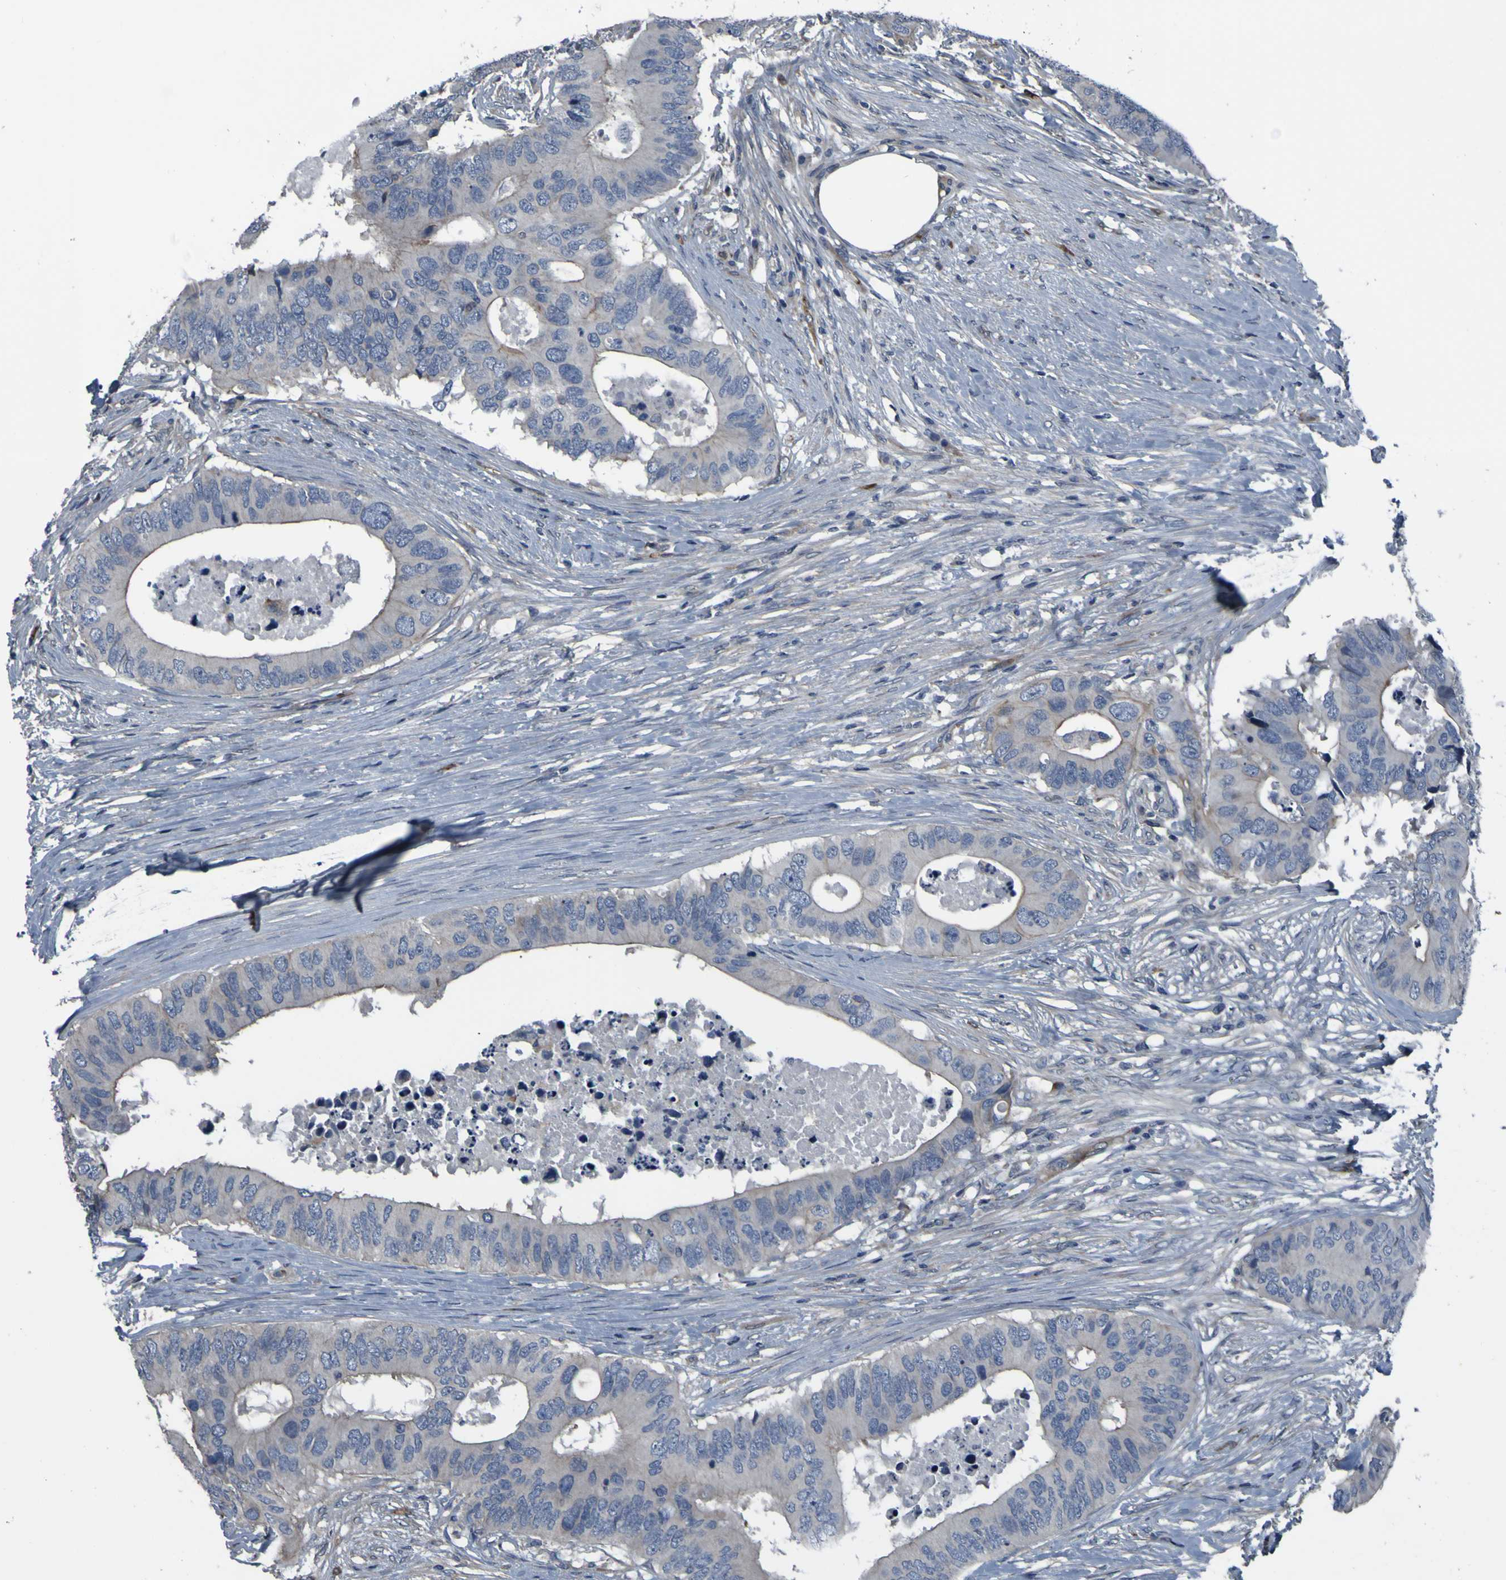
{"staining": {"intensity": "weak", "quantity": "<25%", "location": "cytoplasmic/membranous"}, "tissue": "colorectal cancer", "cell_type": "Tumor cells", "image_type": "cancer", "snomed": [{"axis": "morphology", "description": "Adenocarcinoma, NOS"}, {"axis": "topography", "description": "Colon"}], "caption": "This histopathology image is of colorectal cancer (adenocarcinoma) stained with IHC to label a protein in brown with the nuclei are counter-stained blue. There is no positivity in tumor cells.", "gene": "GRAMD1A", "patient": {"sex": "male", "age": 71}}